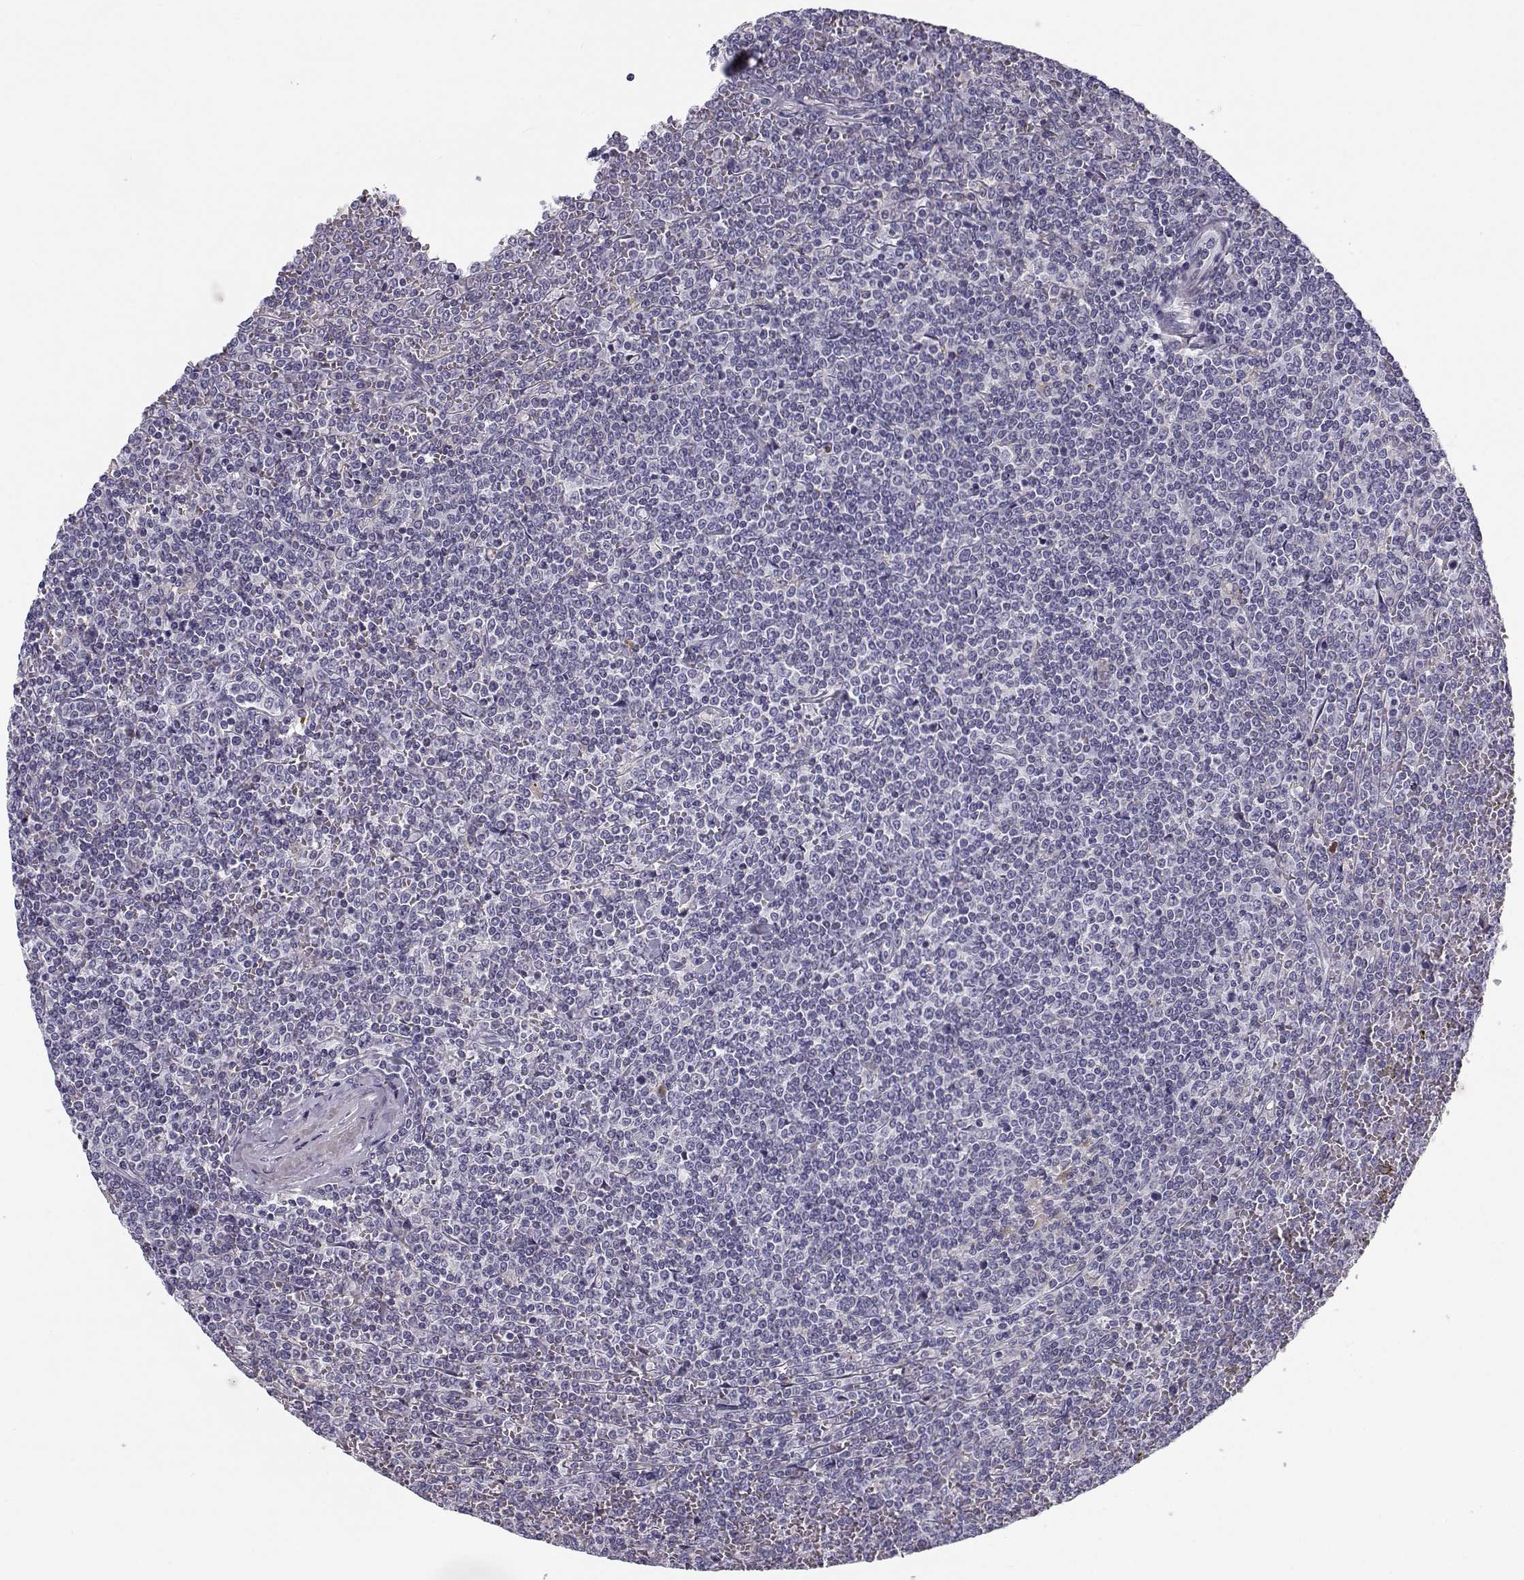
{"staining": {"intensity": "negative", "quantity": "none", "location": "none"}, "tissue": "lymphoma", "cell_type": "Tumor cells", "image_type": "cancer", "snomed": [{"axis": "morphology", "description": "Malignant lymphoma, non-Hodgkin's type, Low grade"}, {"axis": "topography", "description": "Spleen"}], "caption": "Immunohistochemistry (IHC) micrograph of human malignant lymphoma, non-Hodgkin's type (low-grade) stained for a protein (brown), which reveals no positivity in tumor cells. (Brightfield microscopy of DAB (3,3'-diaminobenzidine) immunohistochemistry at high magnification).", "gene": "CREB3L3", "patient": {"sex": "female", "age": 19}}